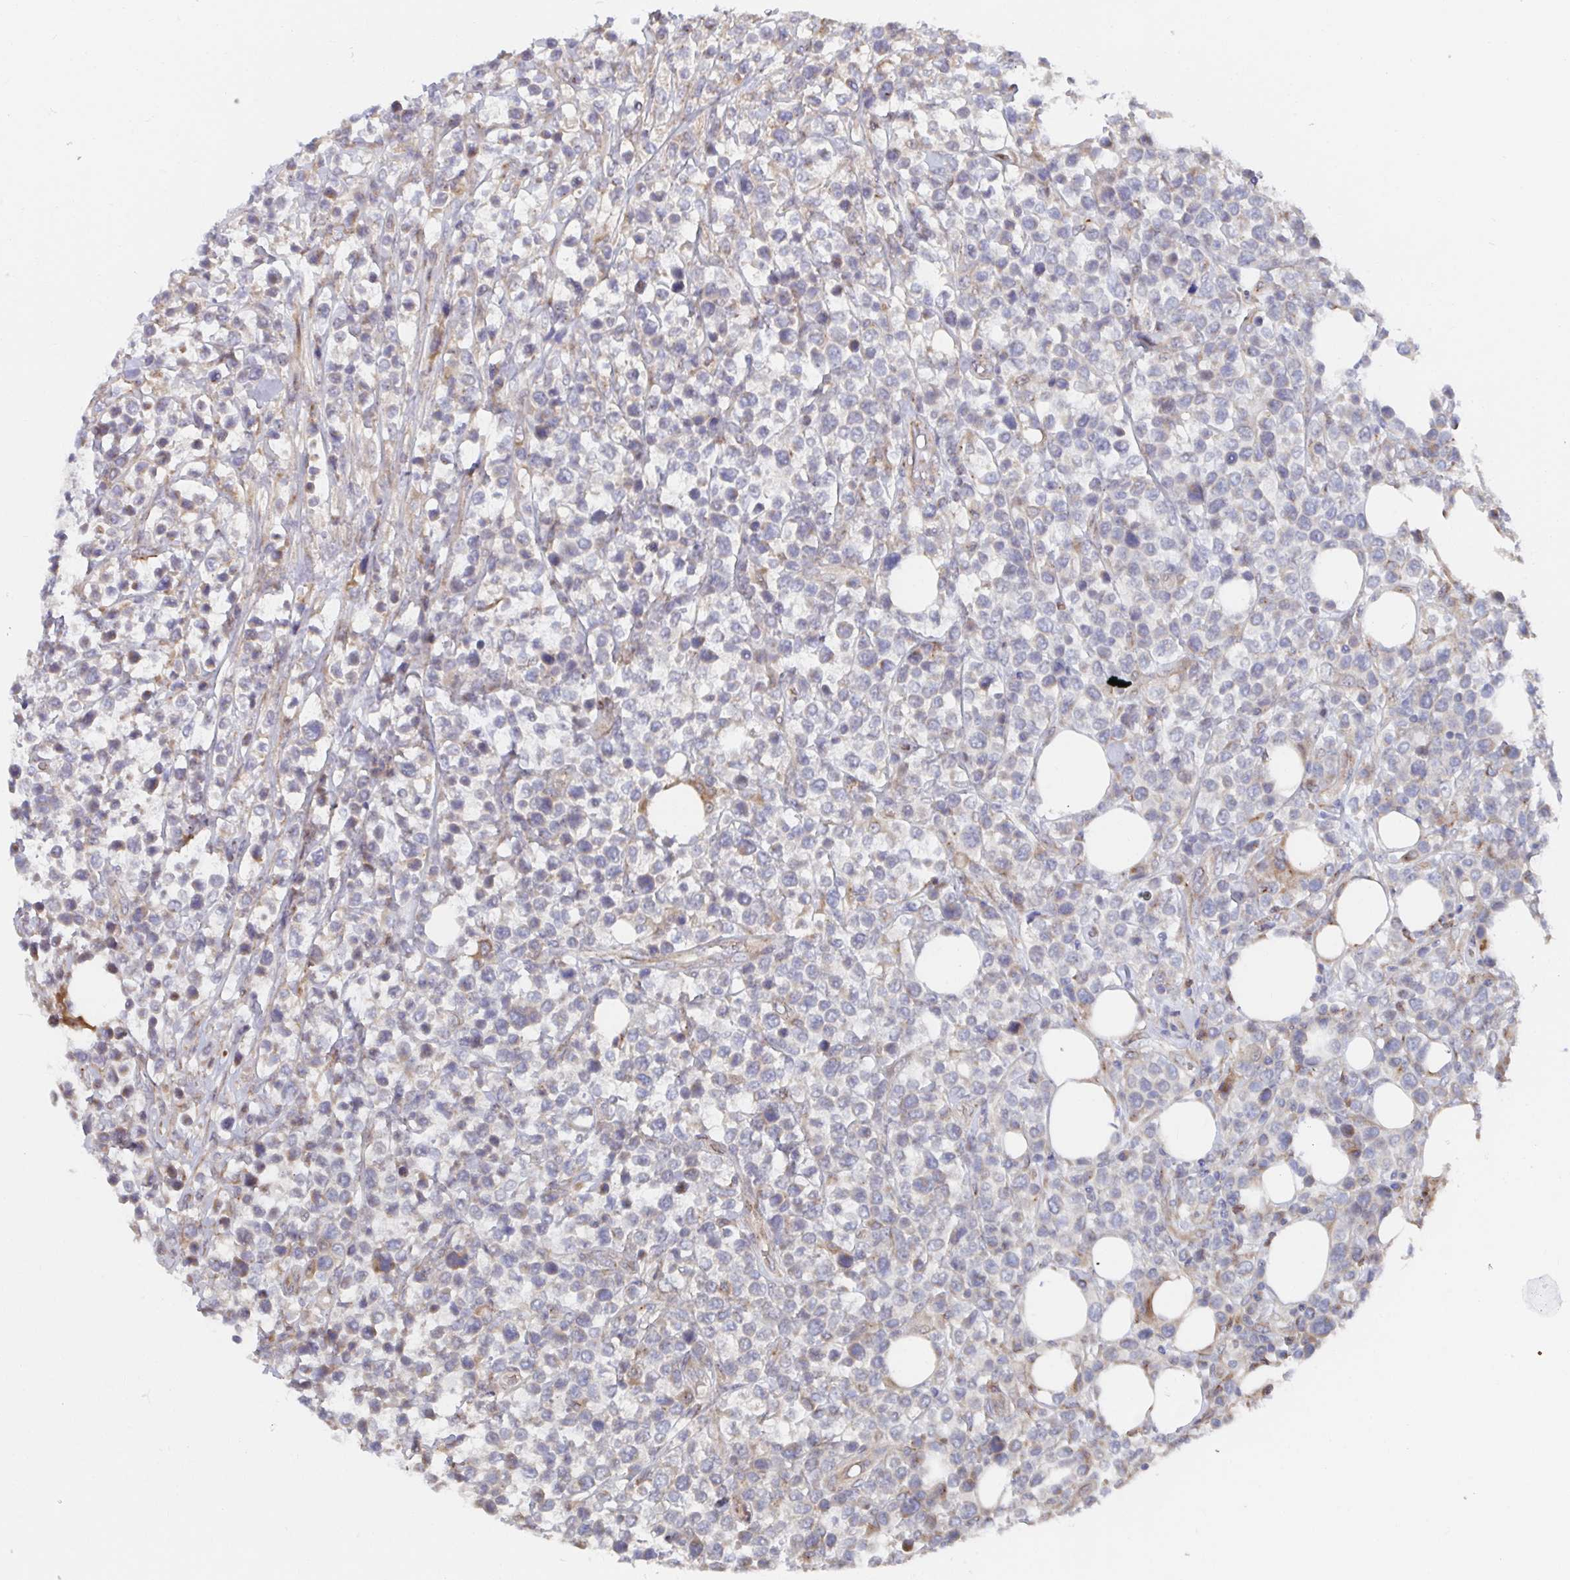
{"staining": {"intensity": "negative", "quantity": "none", "location": "none"}, "tissue": "lymphoma", "cell_type": "Tumor cells", "image_type": "cancer", "snomed": [{"axis": "morphology", "description": "Malignant lymphoma, non-Hodgkin's type, High grade"}, {"axis": "topography", "description": "Soft tissue"}], "caption": "Immunohistochemistry (IHC) of lymphoma shows no positivity in tumor cells.", "gene": "FJX1", "patient": {"sex": "female", "age": 56}}